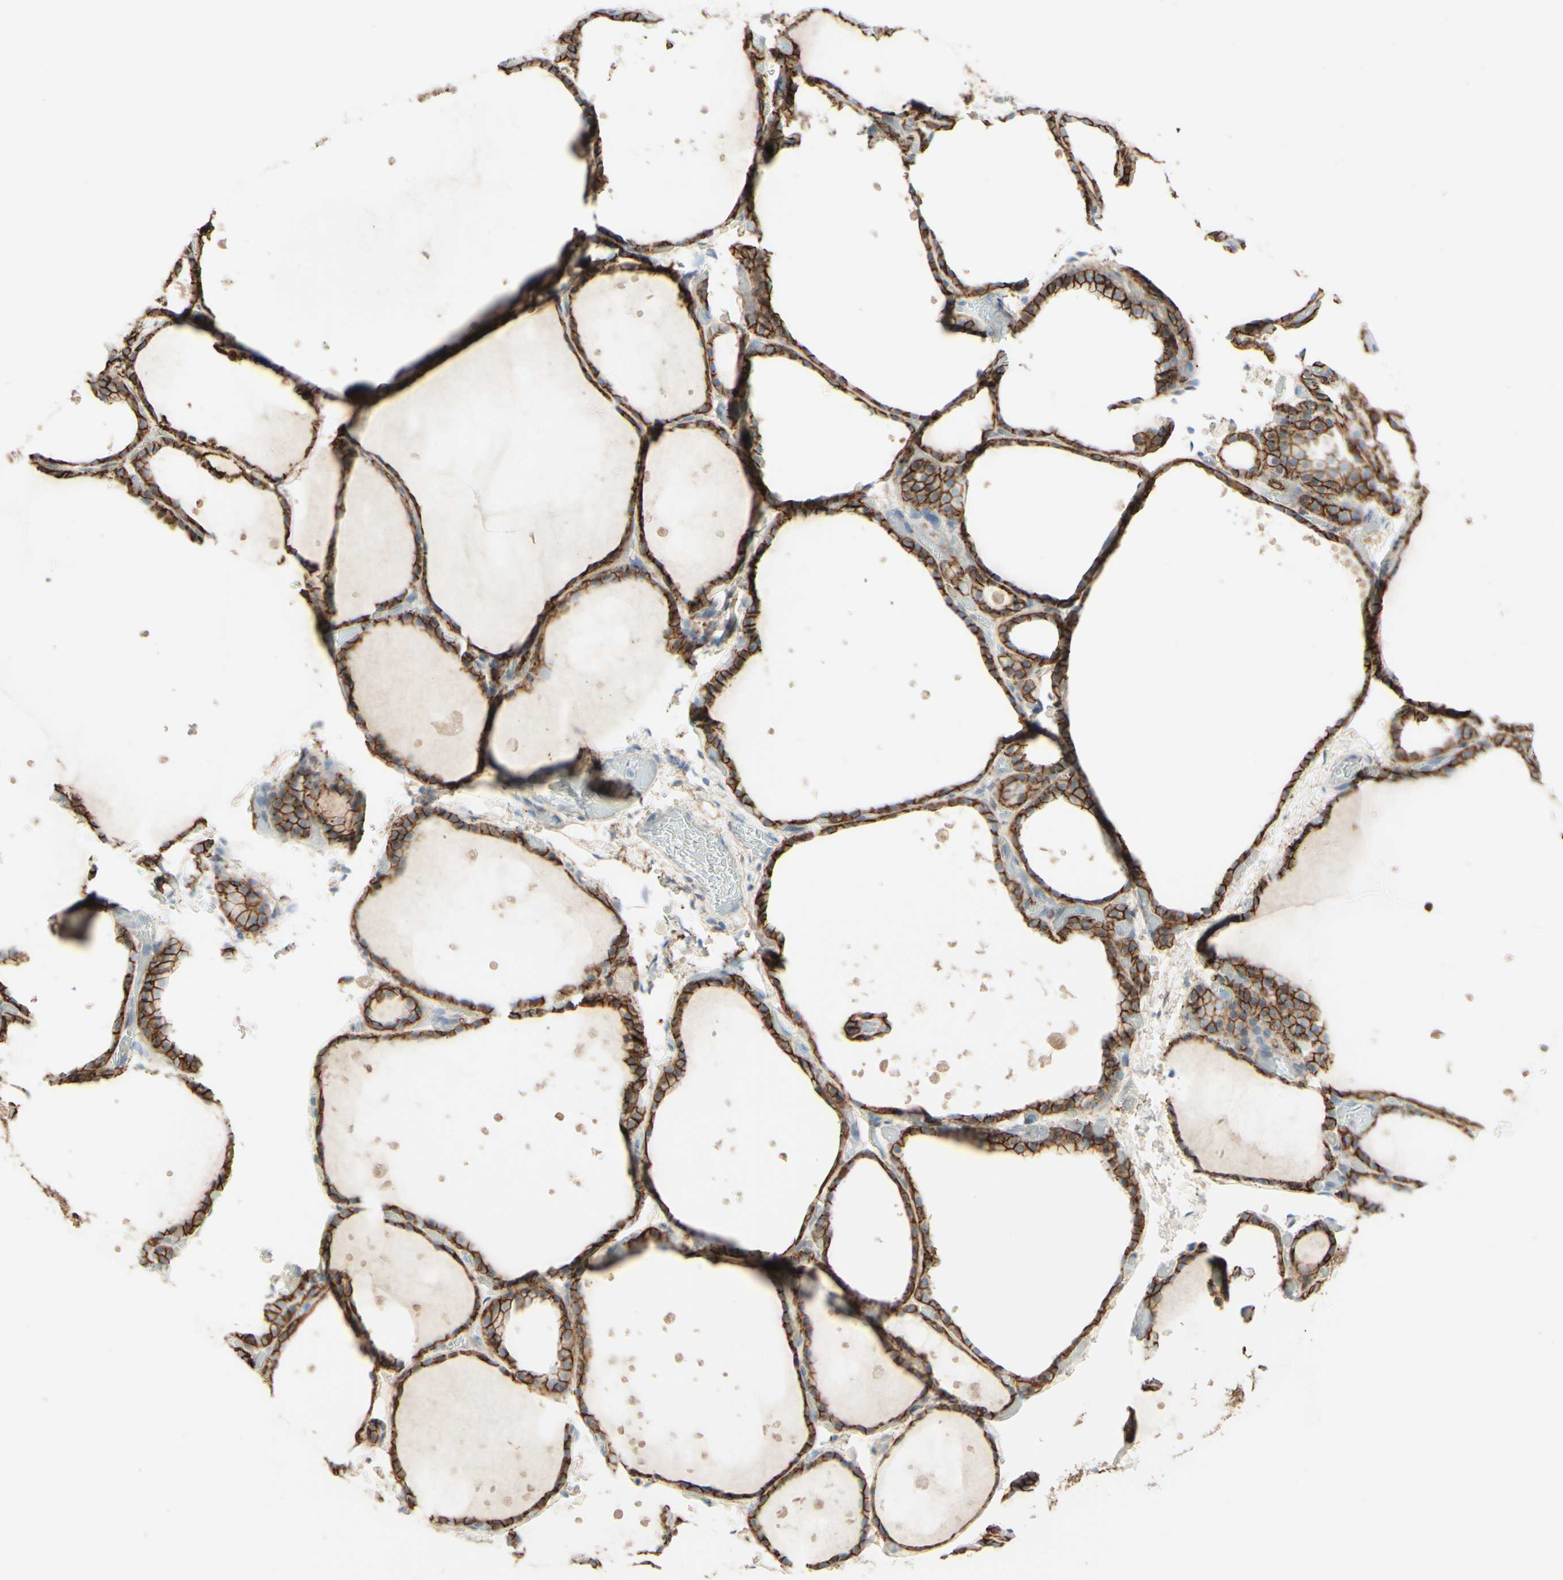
{"staining": {"intensity": "strong", "quantity": ">75%", "location": "cytoplasmic/membranous"}, "tissue": "thyroid gland", "cell_type": "Glandular cells", "image_type": "normal", "snomed": [{"axis": "morphology", "description": "Normal tissue, NOS"}, {"axis": "topography", "description": "Thyroid gland"}], "caption": "Immunohistochemistry (DAB (3,3'-diaminobenzidine)) staining of normal human thyroid gland demonstrates strong cytoplasmic/membranous protein expression in about >75% of glandular cells. The staining was performed using DAB (3,3'-diaminobenzidine) to visualize the protein expression in brown, while the nuclei were stained in blue with hematoxylin (Magnification: 20x).", "gene": "RNF149", "patient": {"sex": "female", "age": 44}}